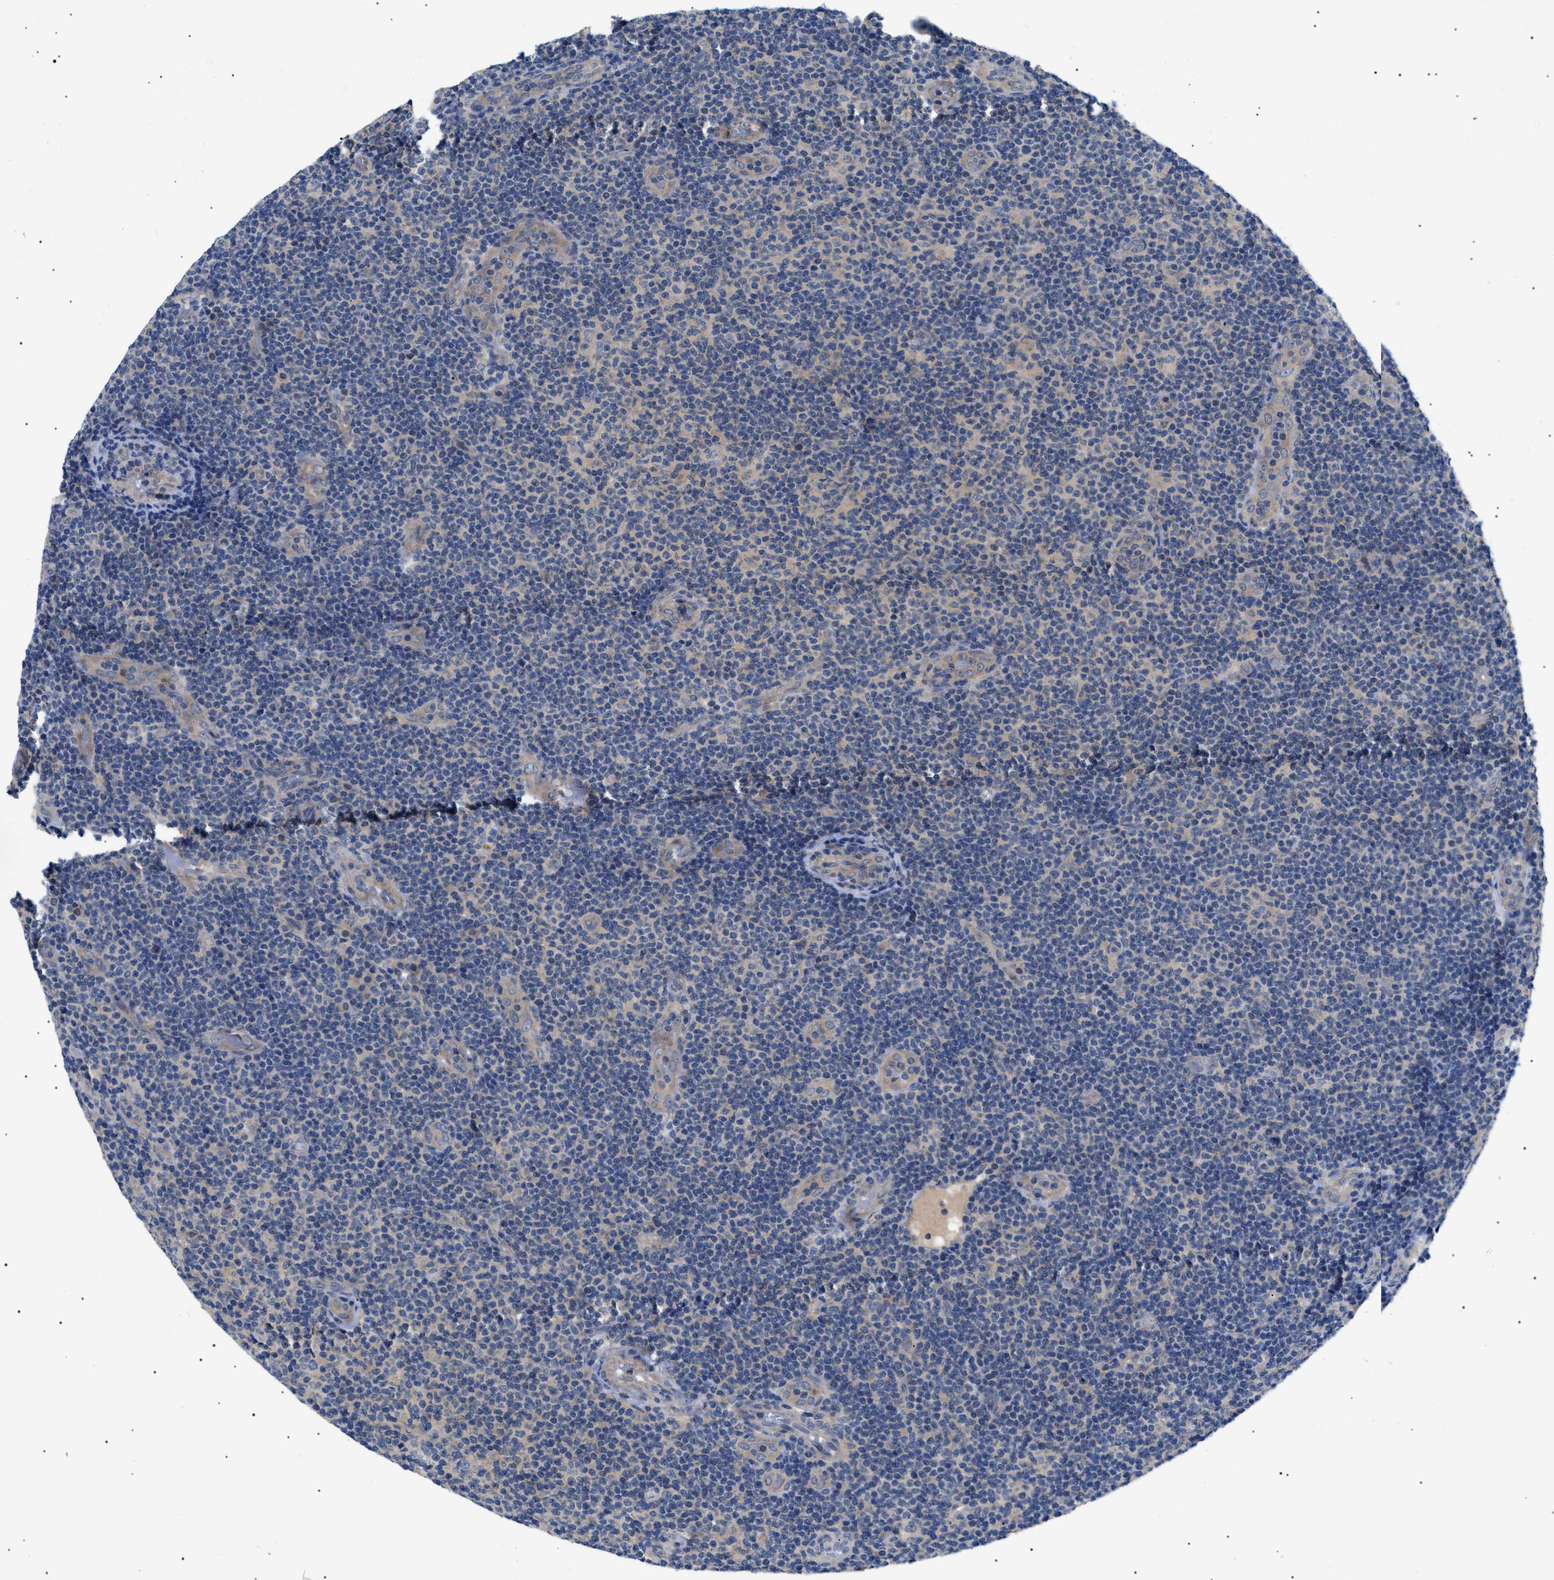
{"staining": {"intensity": "weak", "quantity": "25%-75%", "location": "cytoplasmic/membranous"}, "tissue": "lymphoma", "cell_type": "Tumor cells", "image_type": "cancer", "snomed": [{"axis": "morphology", "description": "Malignant lymphoma, non-Hodgkin's type, Low grade"}, {"axis": "topography", "description": "Lymph node"}], "caption": "Immunohistochemical staining of human malignant lymphoma, non-Hodgkin's type (low-grade) exhibits low levels of weak cytoplasmic/membranous positivity in about 25%-75% of tumor cells.", "gene": "RIPK1", "patient": {"sex": "male", "age": 83}}